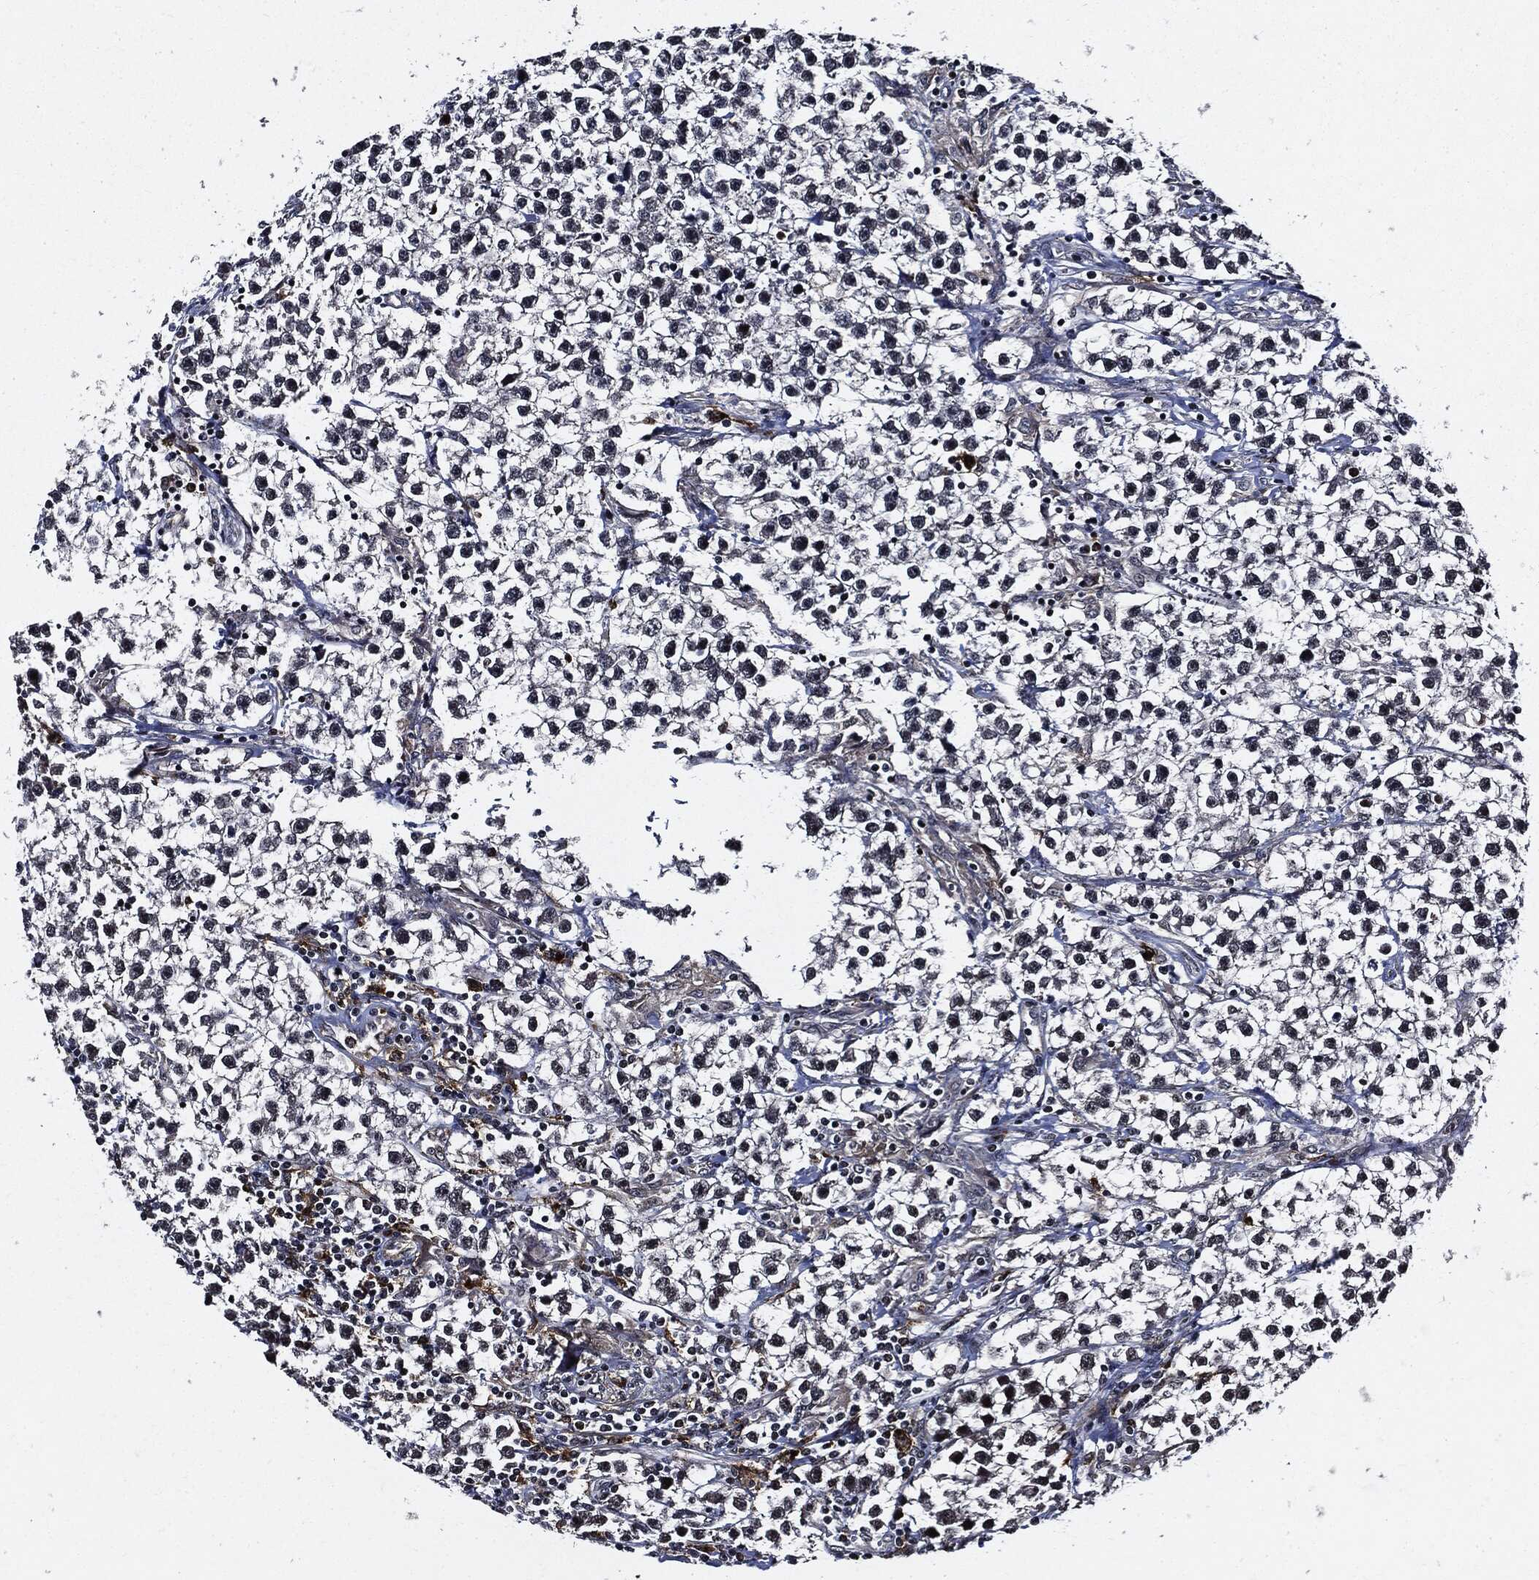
{"staining": {"intensity": "negative", "quantity": "none", "location": "none"}, "tissue": "testis cancer", "cell_type": "Tumor cells", "image_type": "cancer", "snomed": [{"axis": "morphology", "description": "Seminoma, NOS"}, {"axis": "topography", "description": "Testis"}], "caption": "Immunohistochemistry of testis cancer shows no staining in tumor cells.", "gene": "SUGT1", "patient": {"sex": "male", "age": 59}}